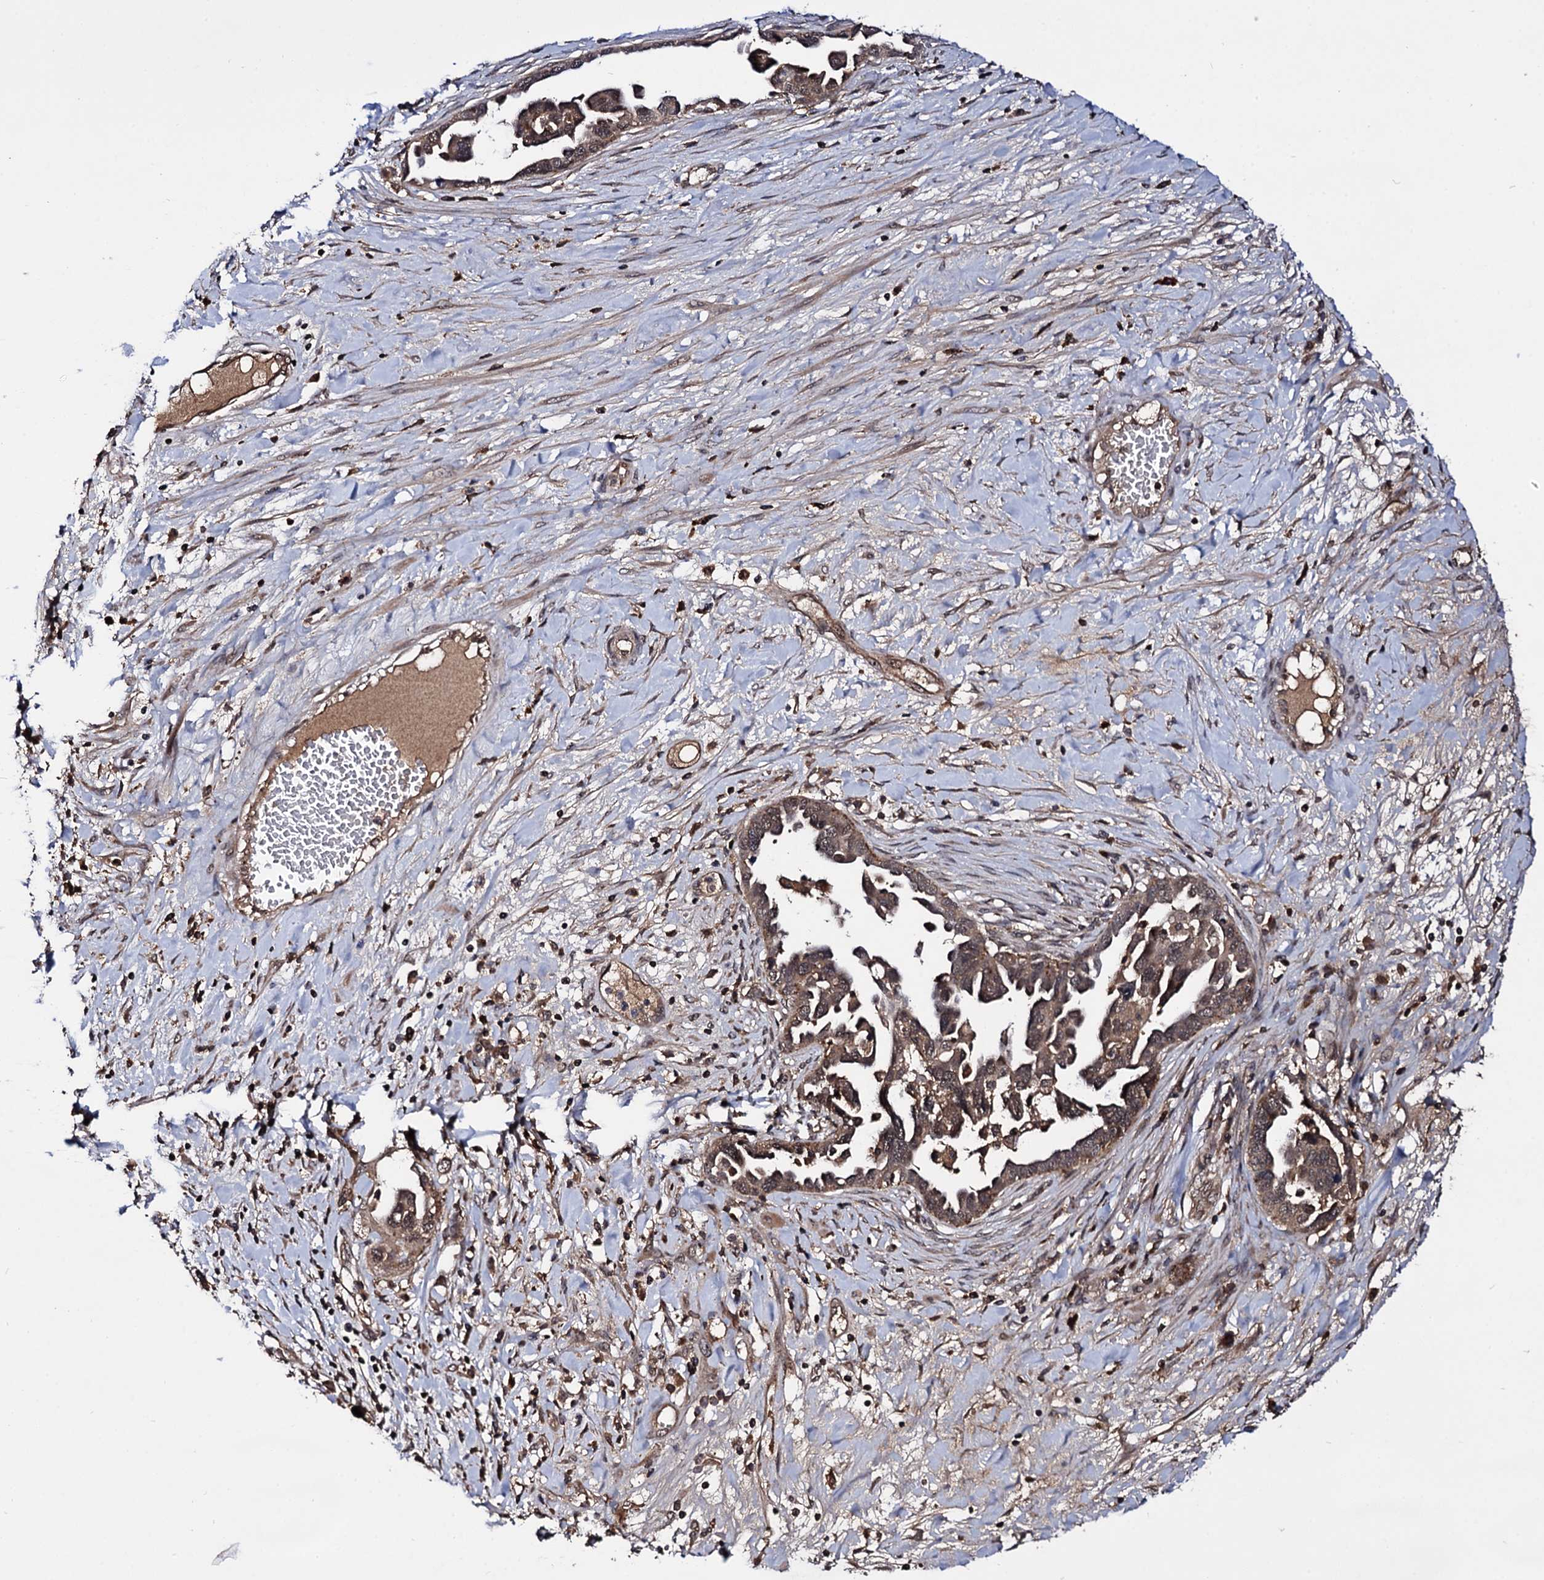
{"staining": {"intensity": "moderate", "quantity": ">75%", "location": "cytoplasmic/membranous,nuclear"}, "tissue": "ovarian cancer", "cell_type": "Tumor cells", "image_type": "cancer", "snomed": [{"axis": "morphology", "description": "Cystadenocarcinoma, serous, NOS"}, {"axis": "topography", "description": "Ovary"}], "caption": "DAB (3,3'-diaminobenzidine) immunohistochemical staining of serous cystadenocarcinoma (ovarian) displays moderate cytoplasmic/membranous and nuclear protein staining in about >75% of tumor cells.", "gene": "MICAL2", "patient": {"sex": "female", "age": 54}}